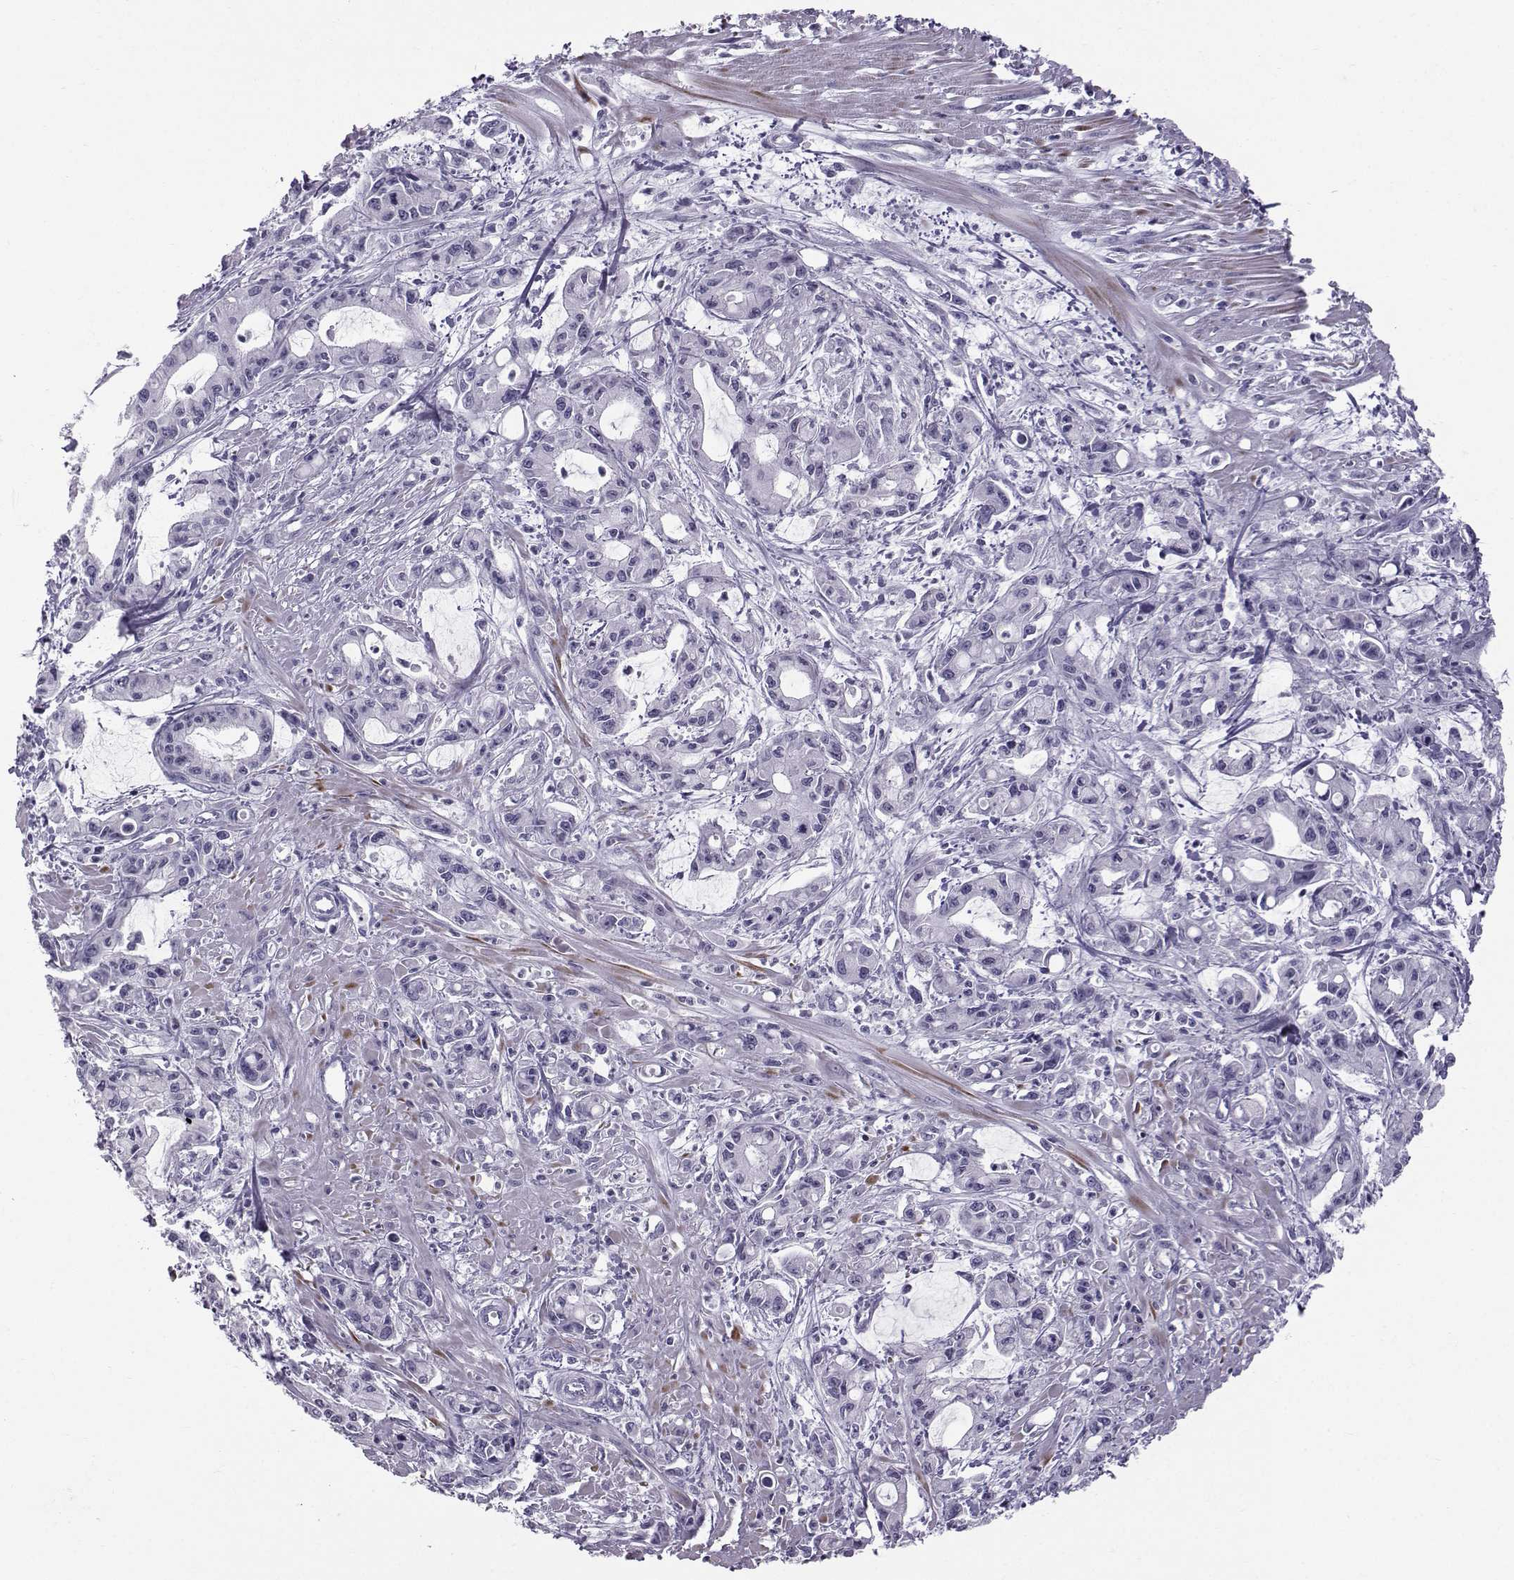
{"staining": {"intensity": "negative", "quantity": "none", "location": "none"}, "tissue": "pancreatic cancer", "cell_type": "Tumor cells", "image_type": "cancer", "snomed": [{"axis": "morphology", "description": "Adenocarcinoma, NOS"}, {"axis": "topography", "description": "Pancreas"}], "caption": "The immunohistochemistry micrograph has no significant staining in tumor cells of adenocarcinoma (pancreatic) tissue.", "gene": "DMRT3", "patient": {"sex": "male", "age": 48}}